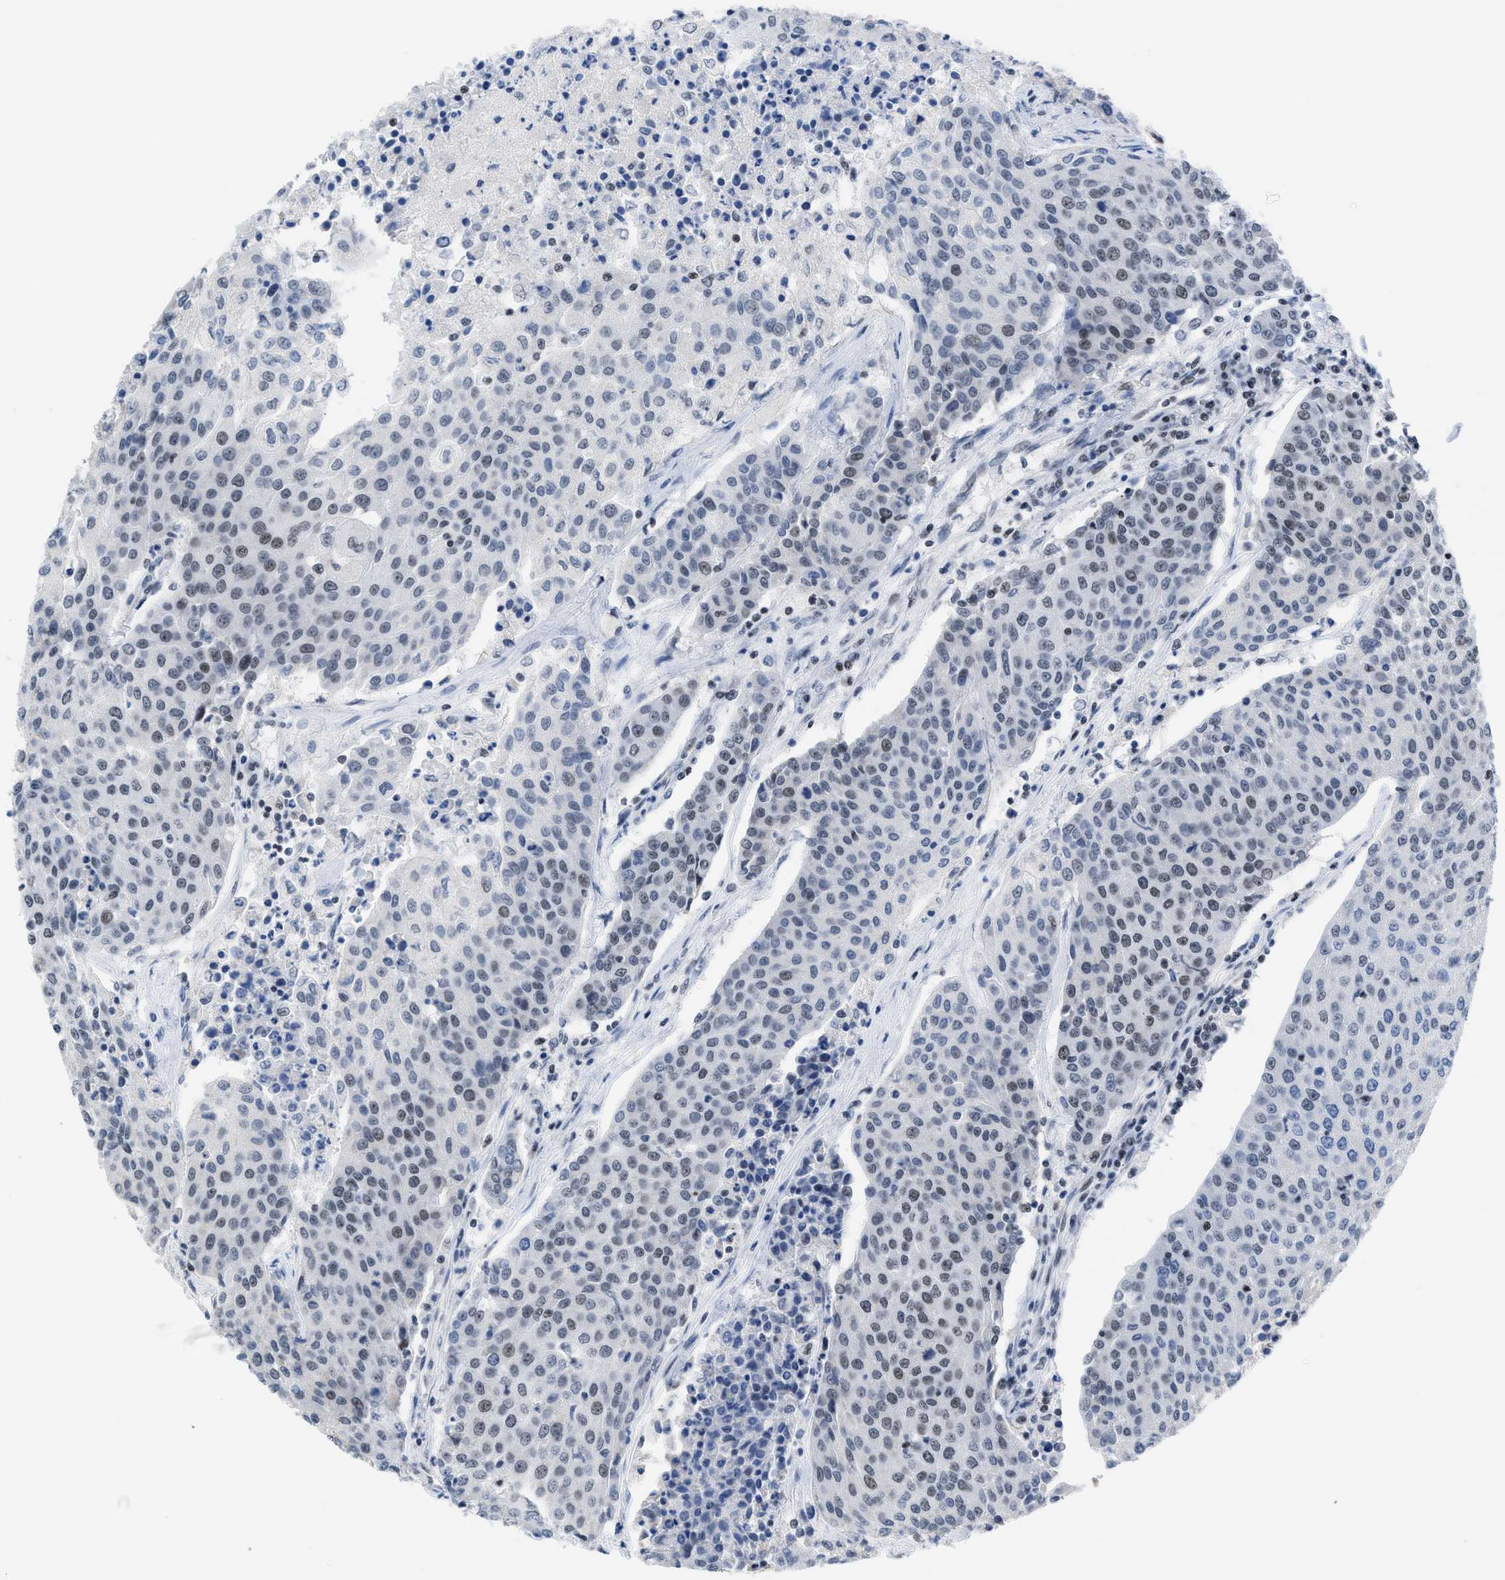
{"staining": {"intensity": "weak", "quantity": "25%-75%", "location": "nuclear"}, "tissue": "urothelial cancer", "cell_type": "Tumor cells", "image_type": "cancer", "snomed": [{"axis": "morphology", "description": "Urothelial carcinoma, High grade"}, {"axis": "topography", "description": "Urinary bladder"}], "caption": "Immunohistochemistry (IHC) micrograph of urothelial cancer stained for a protein (brown), which shows low levels of weak nuclear staining in about 25%-75% of tumor cells.", "gene": "TERF2IP", "patient": {"sex": "female", "age": 85}}